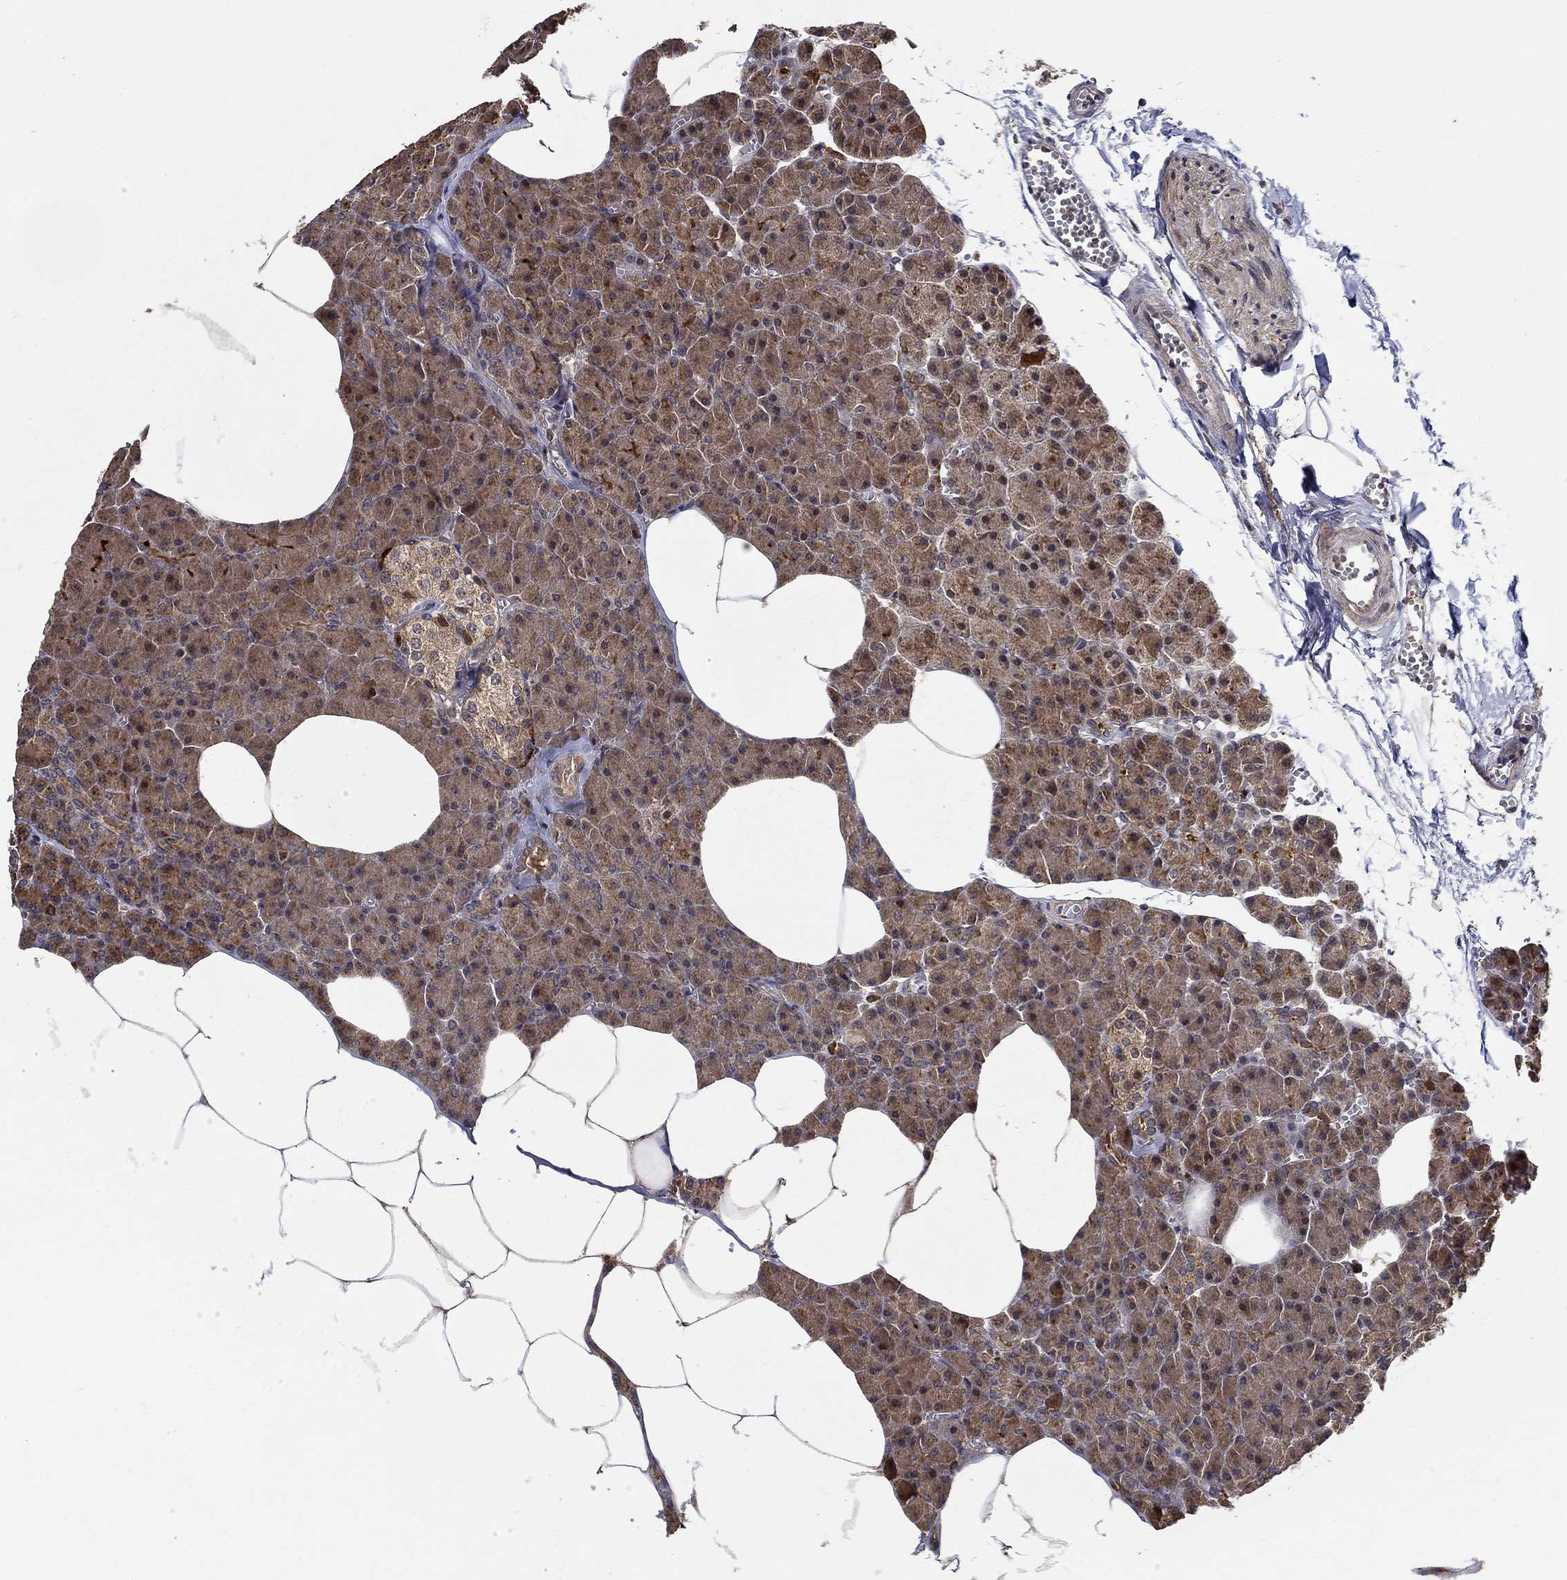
{"staining": {"intensity": "moderate", "quantity": "25%-75%", "location": "cytoplasmic/membranous"}, "tissue": "pancreas", "cell_type": "Exocrine glandular cells", "image_type": "normal", "snomed": [{"axis": "morphology", "description": "Normal tissue, NOS"}, {"axis": "topography", "description": "Pancreas"}], "caption": "Immunohistochemistry (IHC) of benign human pancreas shows medium levels of moderate cytoplasmic/membranous positivity in about 25%-75% of exocrine glandular cells. The protein of interest is shown in brown color, while the nuclei are stained blue.", "gene": "ZNF594", "patient": {"sex": "female", "age": 45}}